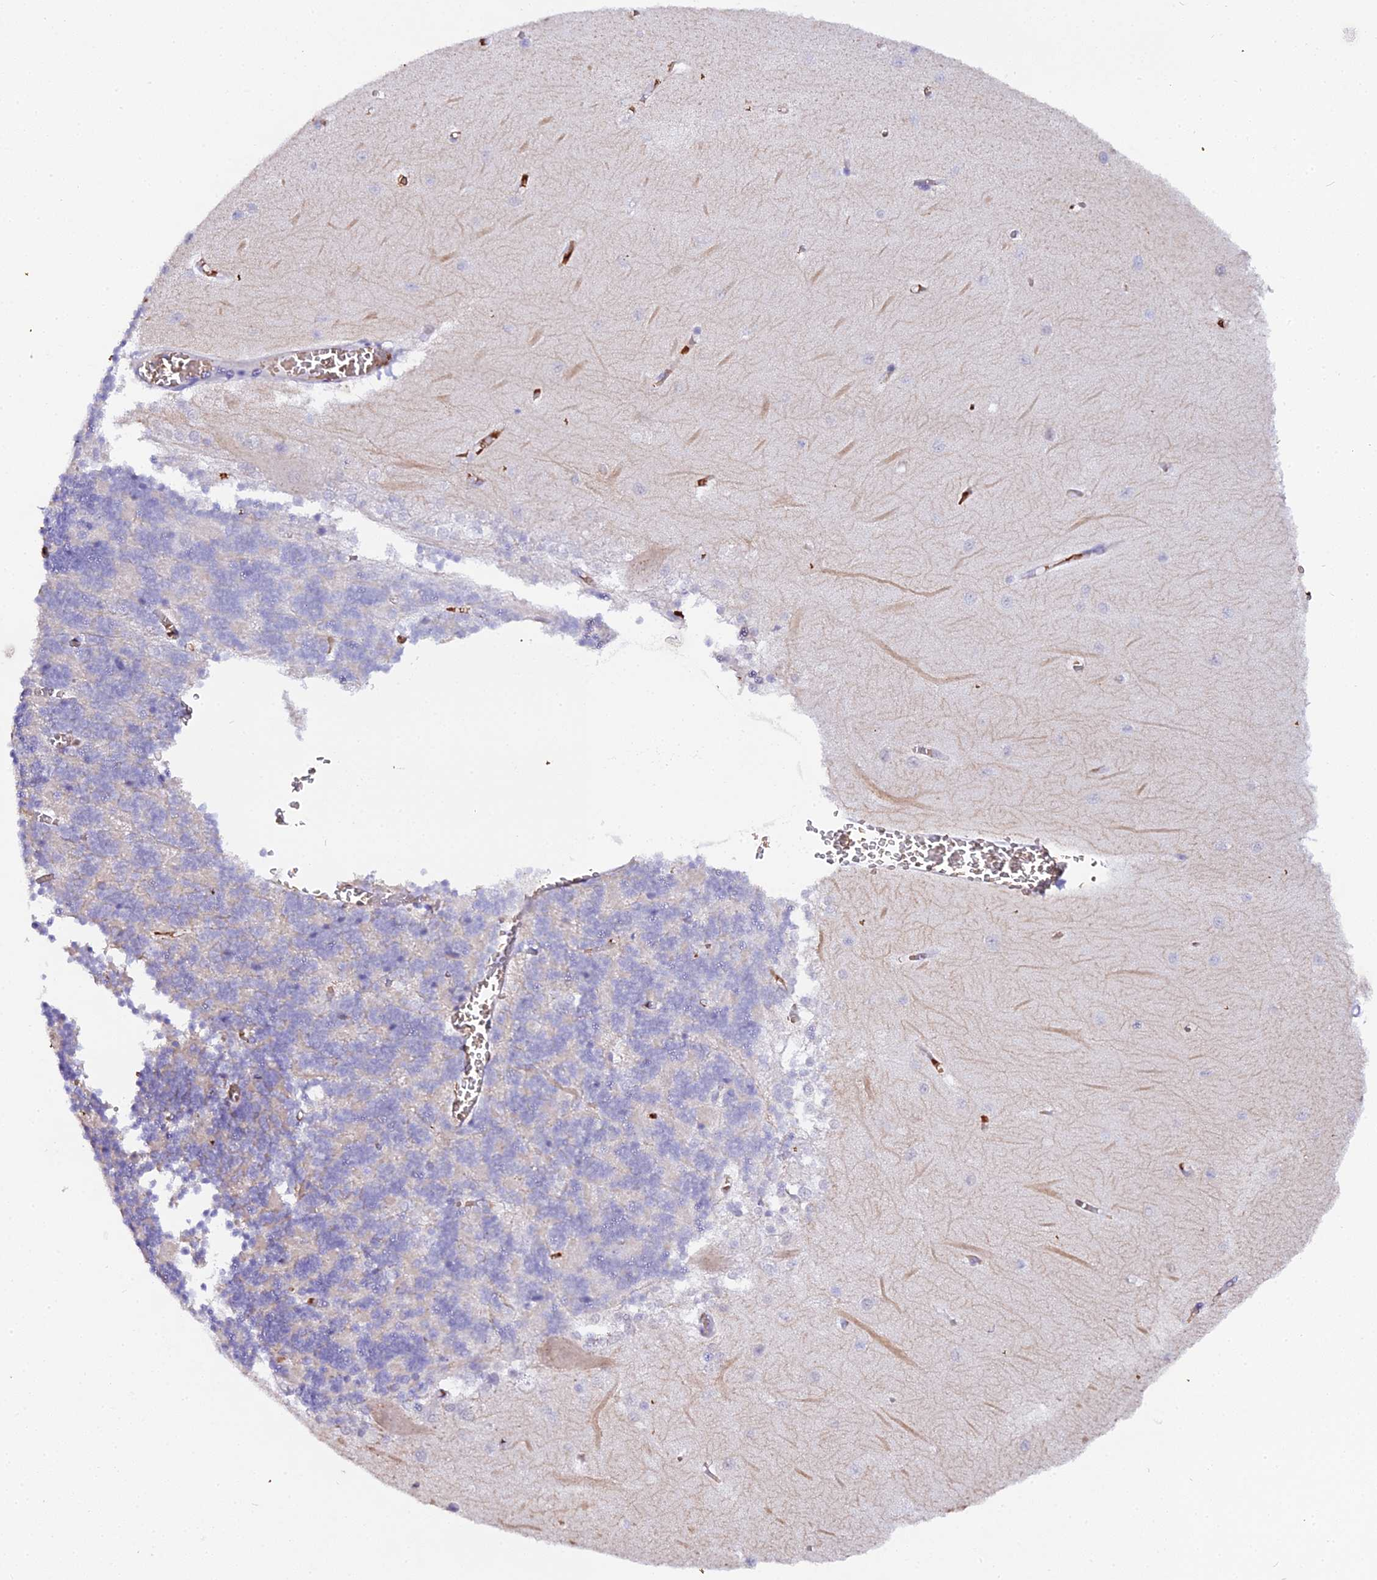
{"staining": {"intensity": "negative", "quantity": "none", "location": "none"}, "tissue": "cerebellum", "cell_type": "Cells in granular layer", "image_type": "normal", "snomed": [{"axis": "morphology", "description": "Normal tissue, NOS"}, {"axis": "topography", "description": "Cerebellum"}], "caption": "This is an immunohistochemistry micrograph of unremarkable cerebellum. There is no positivity in cells in granular layer.", "gene": "CFAP45", "patient": {"sex": "male", "age": 37}}